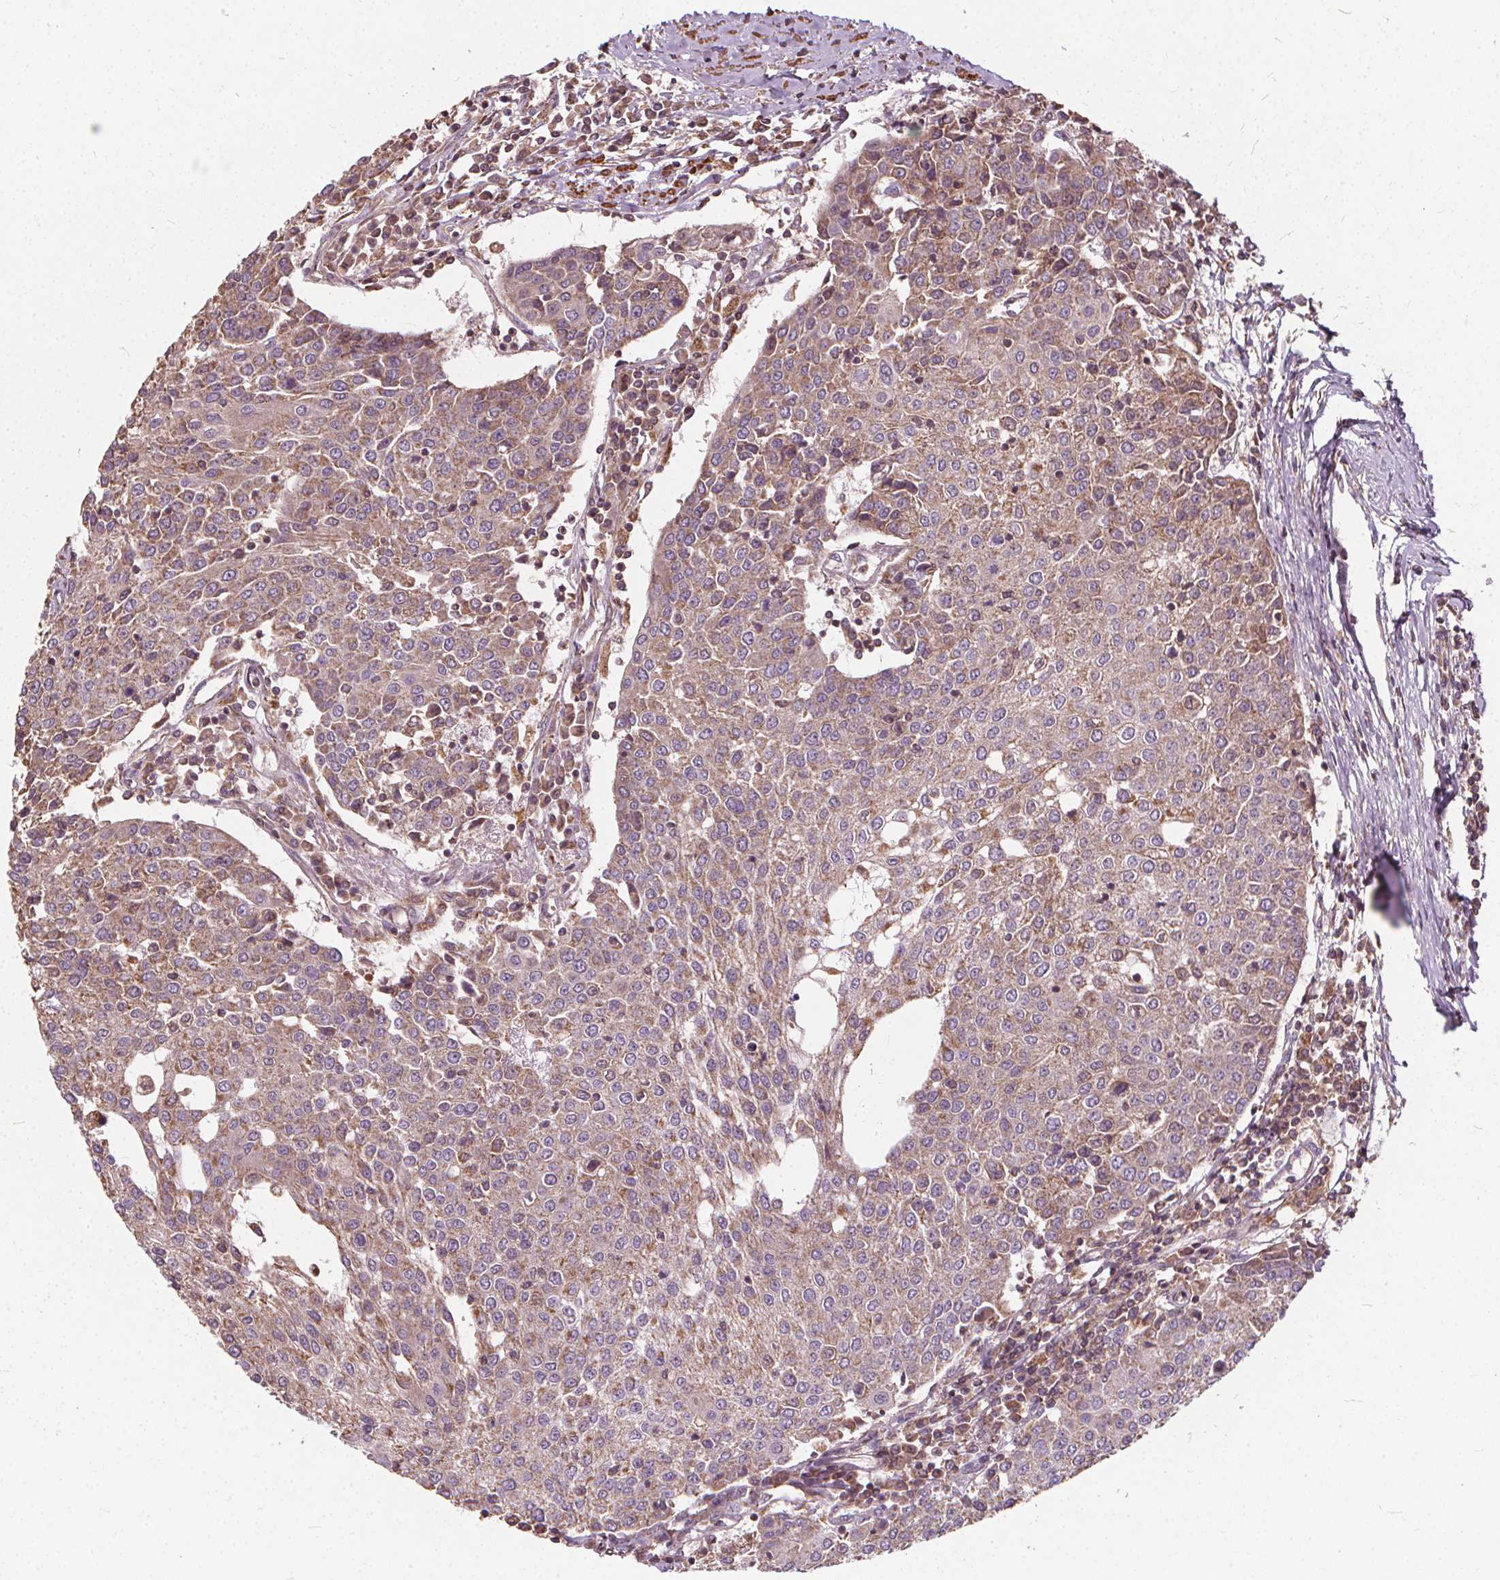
{"staining": {"intensity": "weak", "quantity": ">75%", "location": "cytoplasmic/membranous"}, "tissue": "urothelial cancer", "cell_type": "Tumor cells", "image_type": "cancer", "snomed": [{"axis": "morphology", "description": "Urothelial carcinoma, High grade"}, {"axis": "topography", "description": "Urinary bladder"}], "caption": "This photomicrograph shows IHC staining of urothelial cancer, with low weak cytoplasmic/membranous positivity in approximately >75% of tumor cells.", "gene": "ORAI2", "patient": {"sex": "female", "age": 85}}